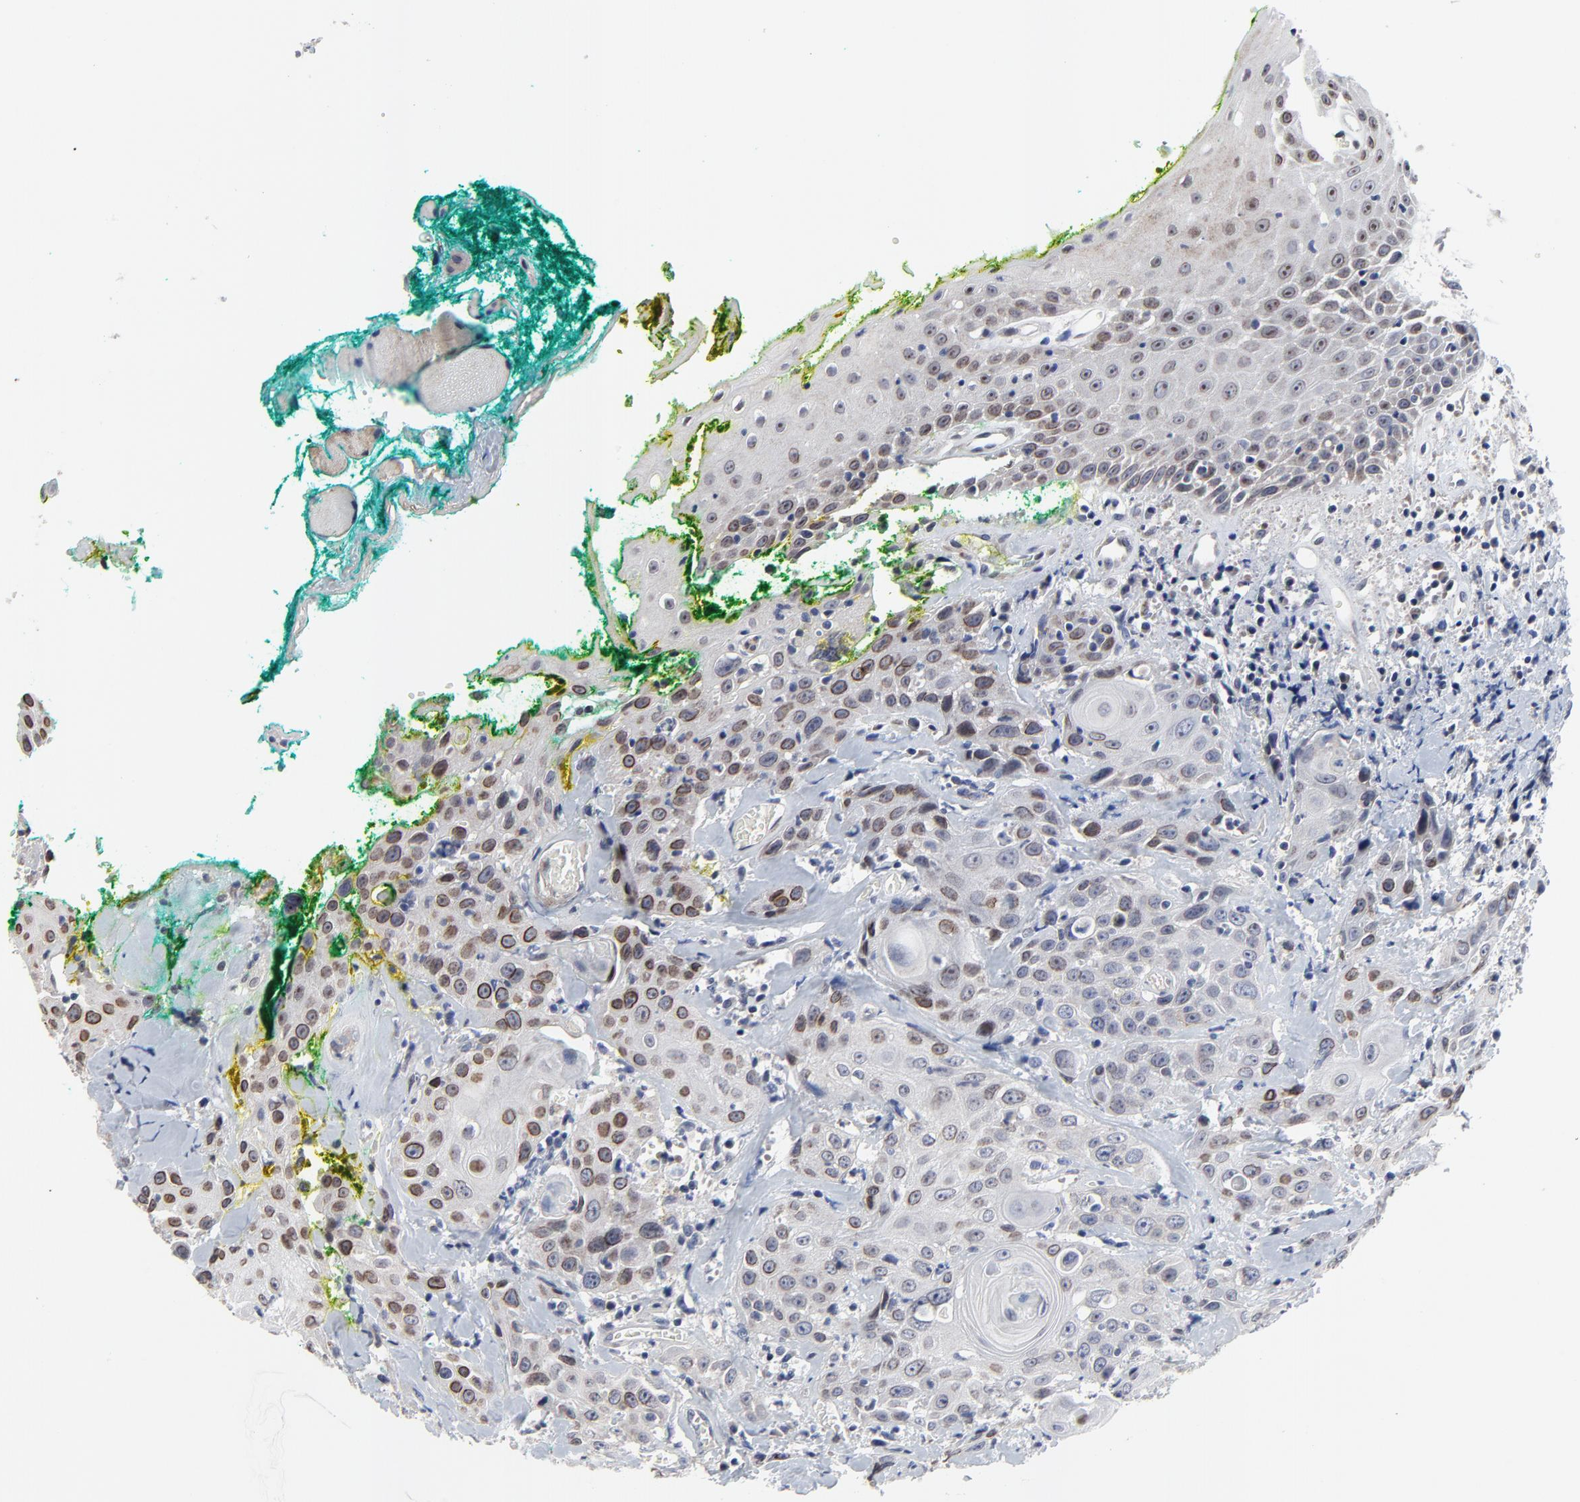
{"staining": {"intensity": "moderate", "quantity": "<25%", "location": "cytoplasmic/membranous,nuclear"}, "tissue": "head and neck cancer", "cell_type": "Tumor cells", "image_type": "cancer", "snomed": [{"axis": "morphology", "description": "Squamous cell carcinoma, NOS"}, {"axis": "topography", "description": "Oral tissue"}, {"axis": "topography", "description": "Head-Neck"}], "caption": "Protein staining of squamous cell carcinoma (head and neck) tissue shows moderate cytoplasmic/membranous and nuclear expression in approximately <25% of tumor cells.", "gene": "NLGN3", "patient": {"sex": "female", "age": 82}}